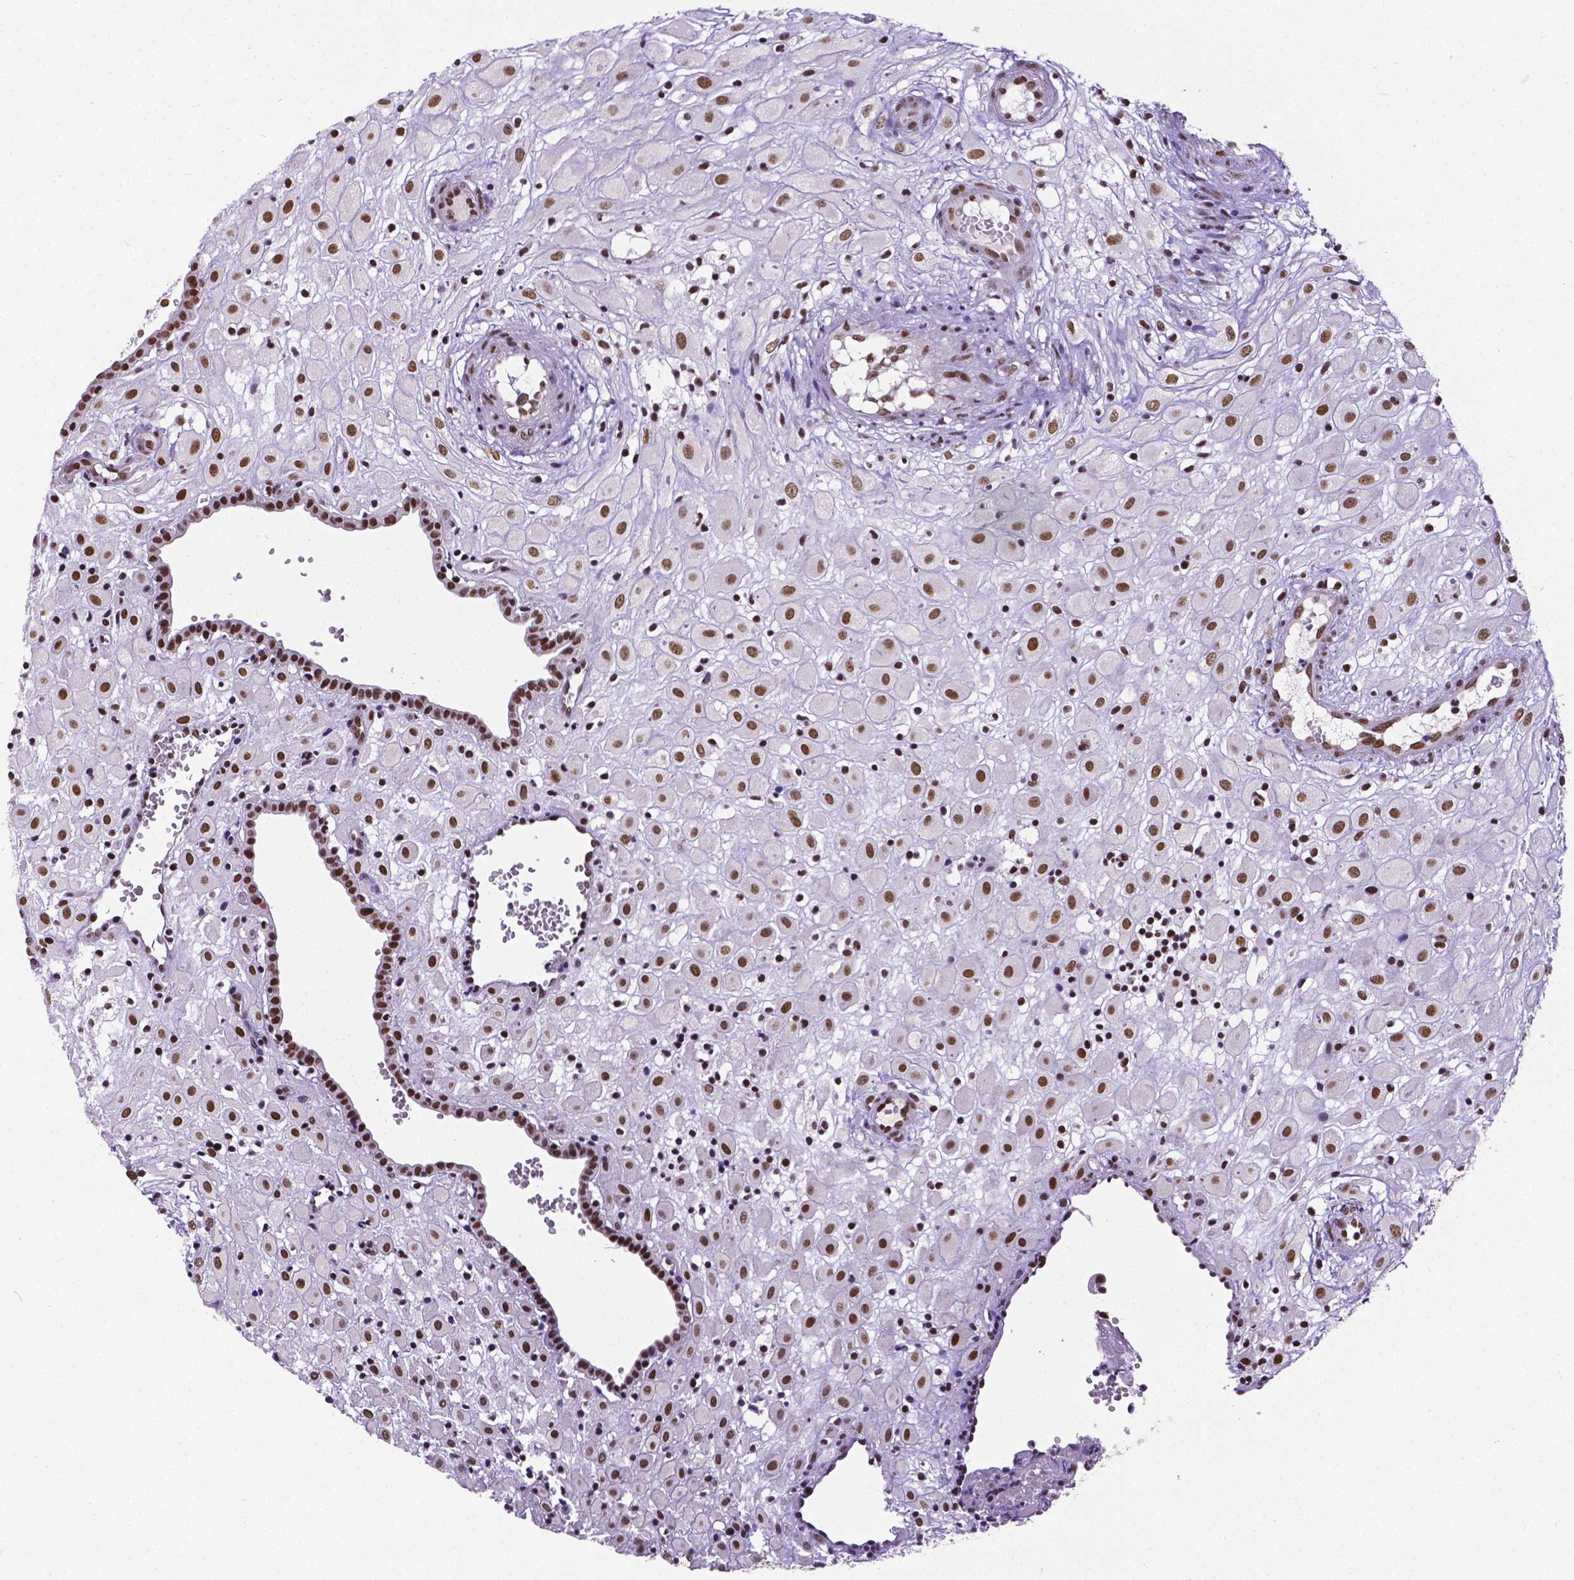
{"staining": {"intensity": "strong", "quantity": ">75%", "location": "nuclear"}, "tissue": "placenta", "cell_type": "Decidual cells", "image_type": "normal", "snomed": [{"axis": "morphology", "description": "Normal tissue, NOS"}, {"axis": "topography", "description": "Placenta"}], "caption": "Immunohistochemical staining of unremarkable placenta reveals high levels of strong nuclear positivity in approximately >75% of decidual cells.", "gene": "REST", "patient": {"sex": "female", "age": 24}}